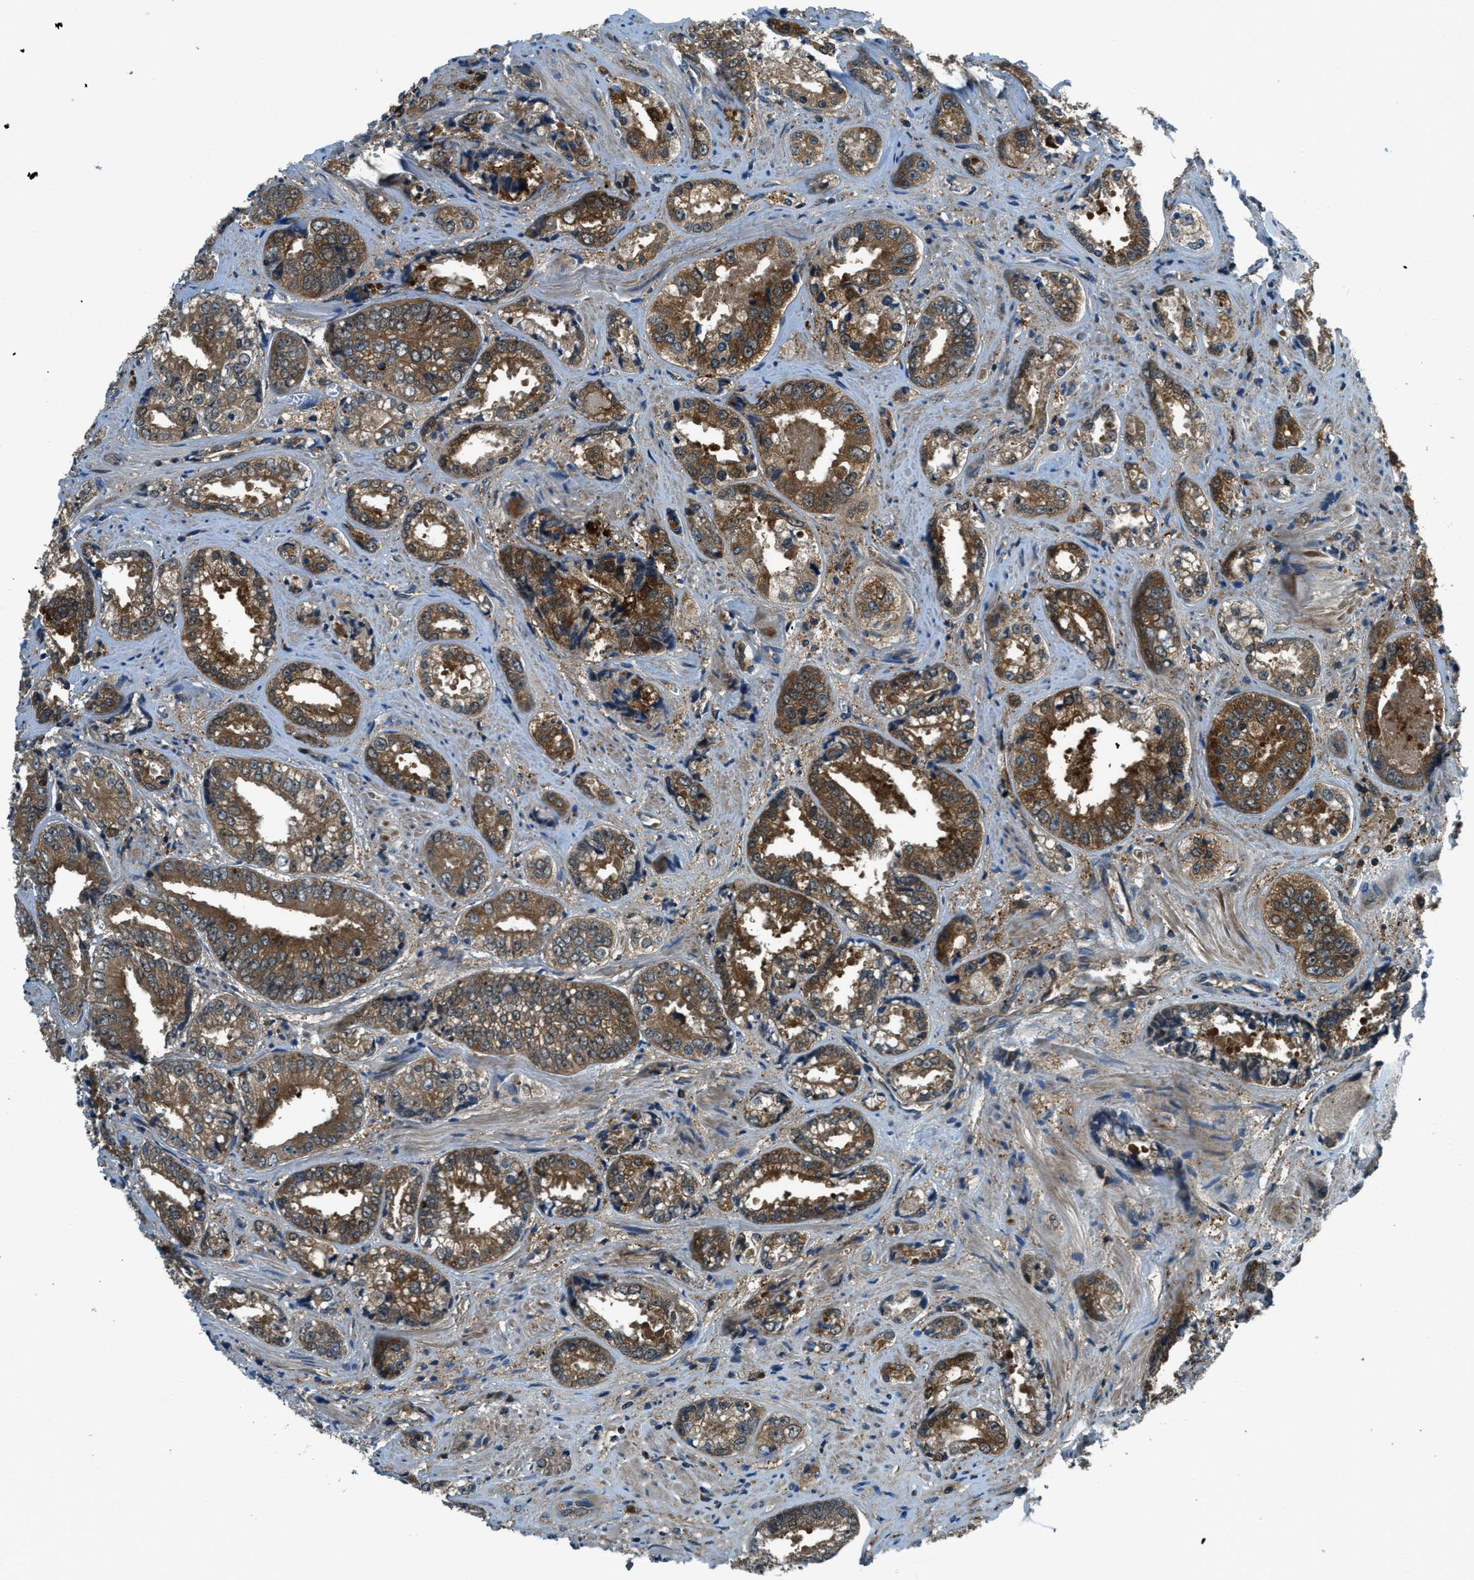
{"staining": {"intensity": "strong", "quantity": ">75%", "location": "cytoplasmic/membranous"}, "tissue": "prostate cancer", "cell_type": "Tumor cells", "image_type": "cancer", "snomed": [{"axis": "morphology", "description": "Adenocarcinoma, High grade"}, {"axis": "topography", "description": "Prostate"}], "caption": "Adenocarcinoma (high-grade) (prostate) was stained to show a protein in brown. There is high levels of strong cytoplasmic/membranous staining in about >75% of tumor cells. (Stains: DAB in brown, nuclei in blue, Microscopy: brightfield microscopy at high magnification).", "gene": "HEBP2", "patient": {"sex": "male", "age": 61}}